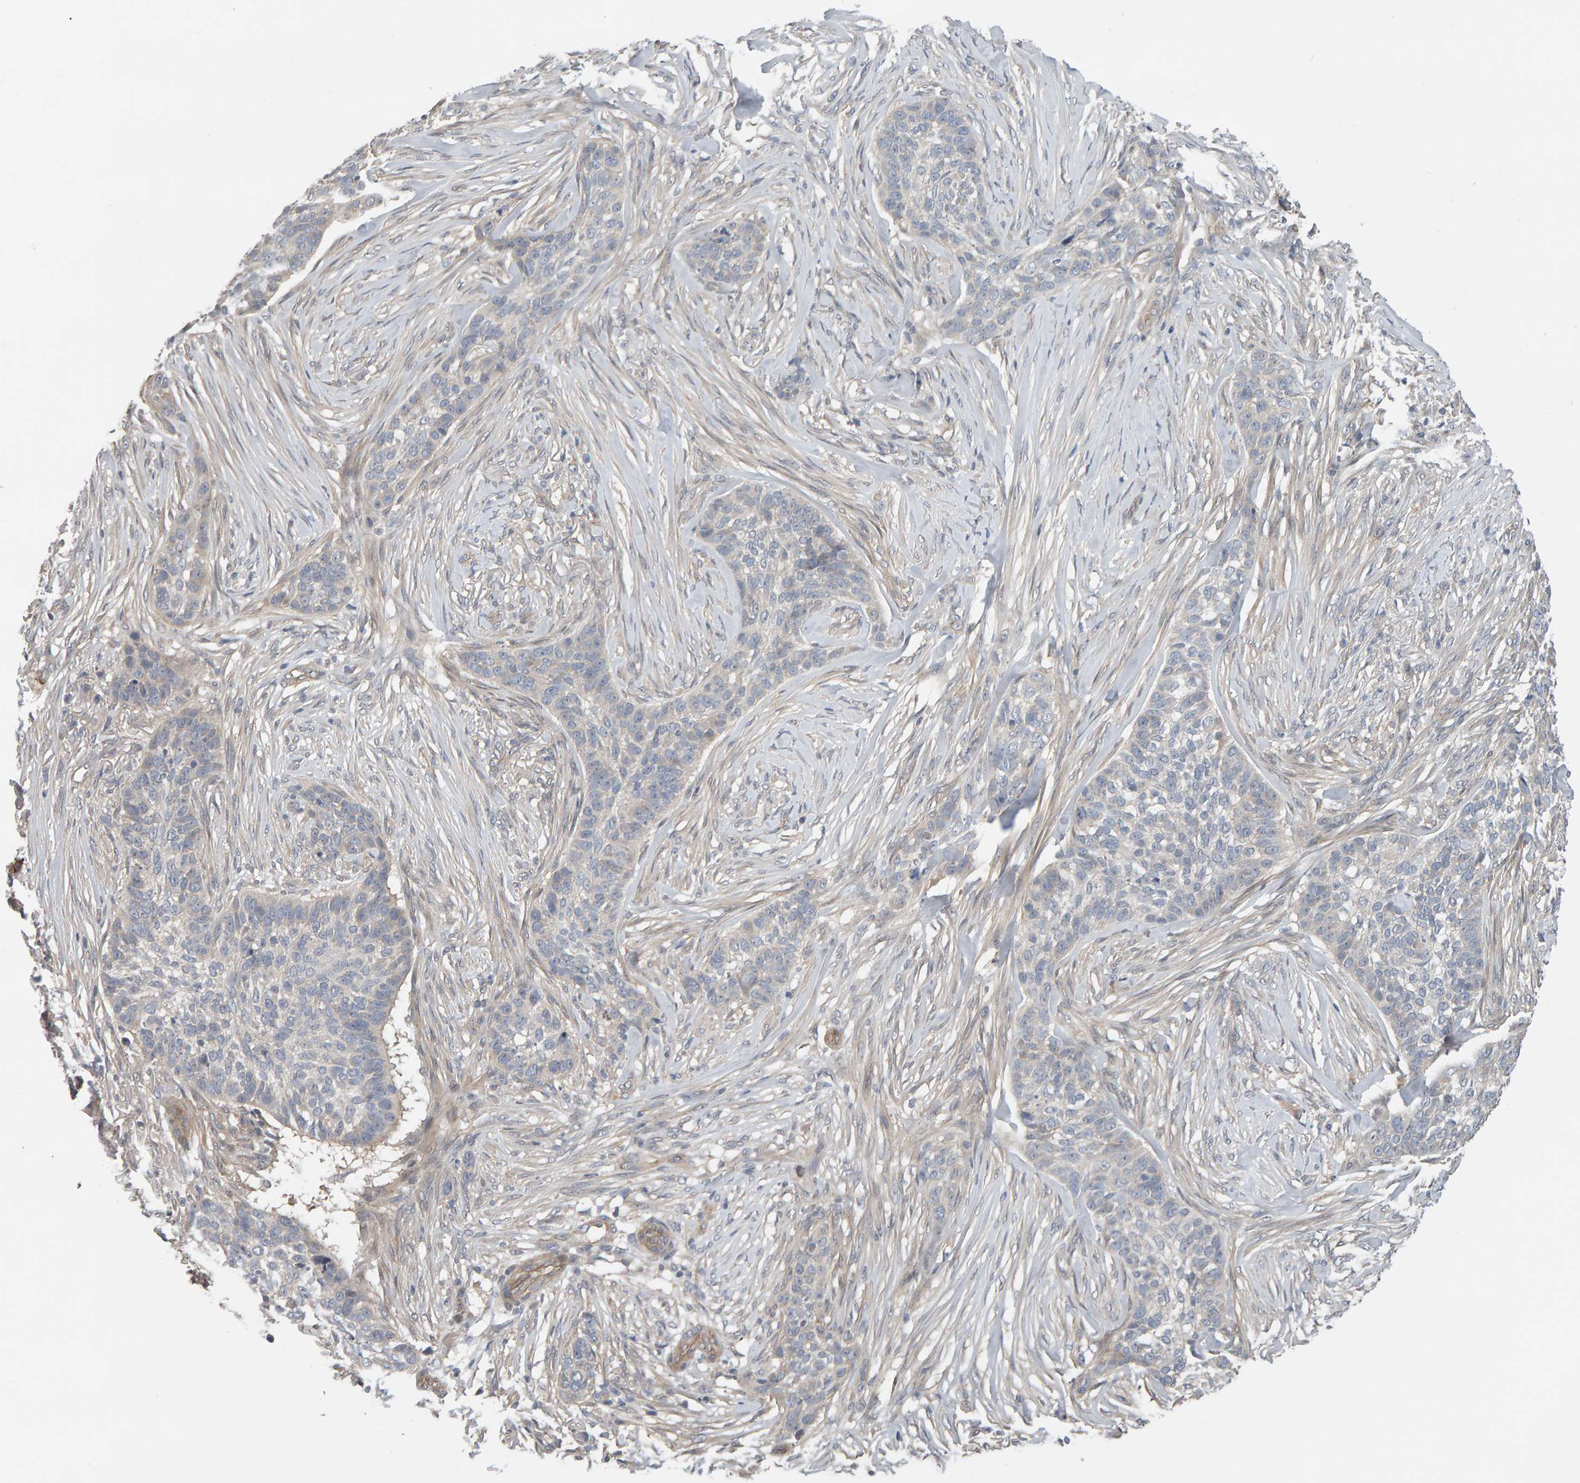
{"staining": {"intensity": "negative", "quantity": "none", "location": "none"}, "tissue": "skin cancer", "cell_type": "Tumor cells", "image_type": "cancer", "snomed": [{"axis": "morphology", "description": "Basal cell carcinoma"}, {"axis": "topography", "description": "Skin"}], "caption": "Tumor cells show no significant positivity in skin basal cell carcinoma.", "gene": "PPP1R16A", "patient": {"sex": "male", "age": 85}}